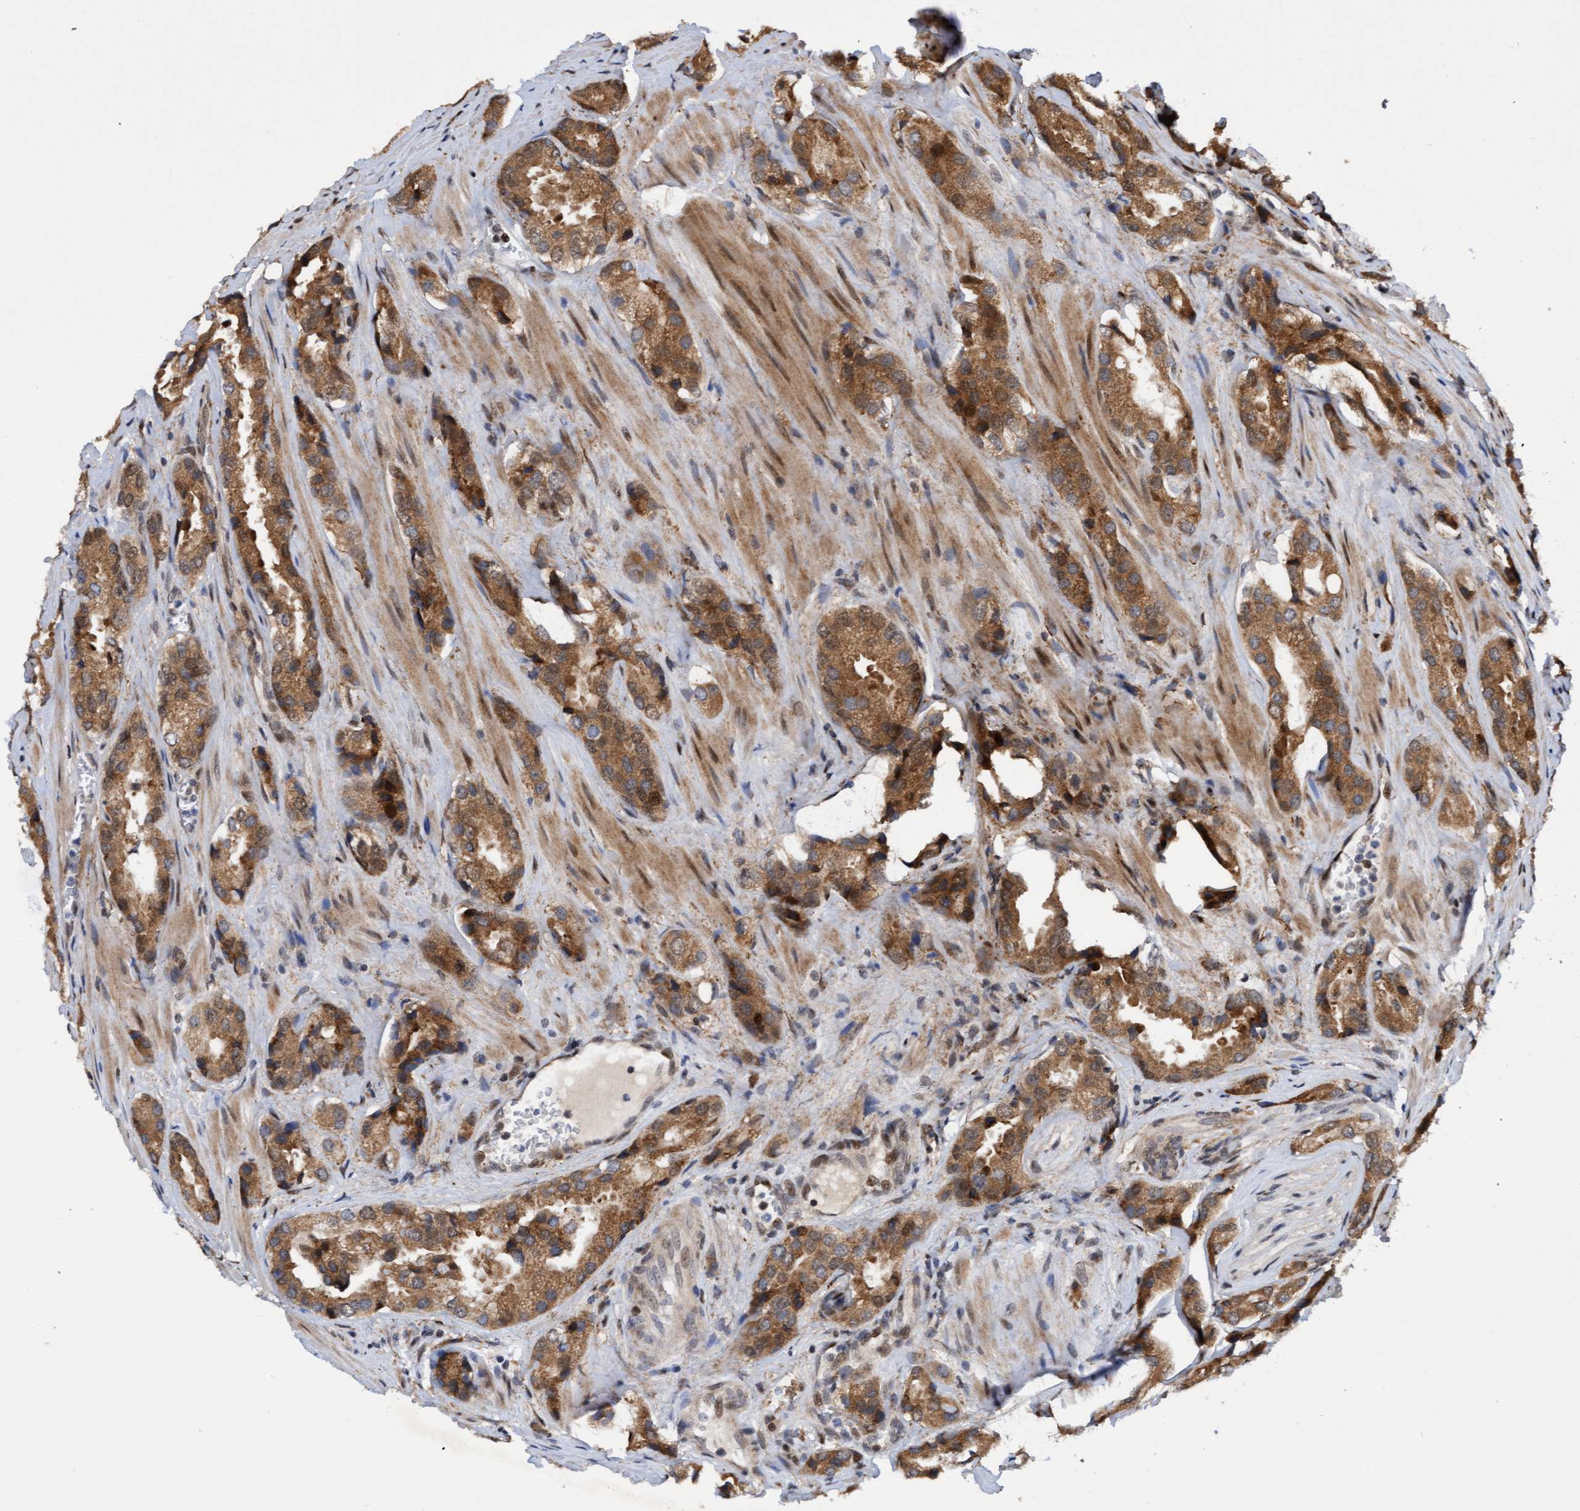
{"staining": {"intensity": "strong", "quantity": ">75%", "location": "cytoplasmic/membranous"}, "tissue": "prostate cancer", "cell_type": "Tumor cells", "image_type": "cancer", "snomed": [{"axis": "morphology", "description": "Adenocarcinoma, High grade"}, {"axis": "topography", "description": "Prostate"}], "caption": "Protein analysis of adenocarcinoma (high-grade) (prostate) tissue reveals strong cytoplasmic/membranous staining in about >75% of tumor cells.", "gene": "TANC2", "patient": {"sex": "male", "age": 63}}